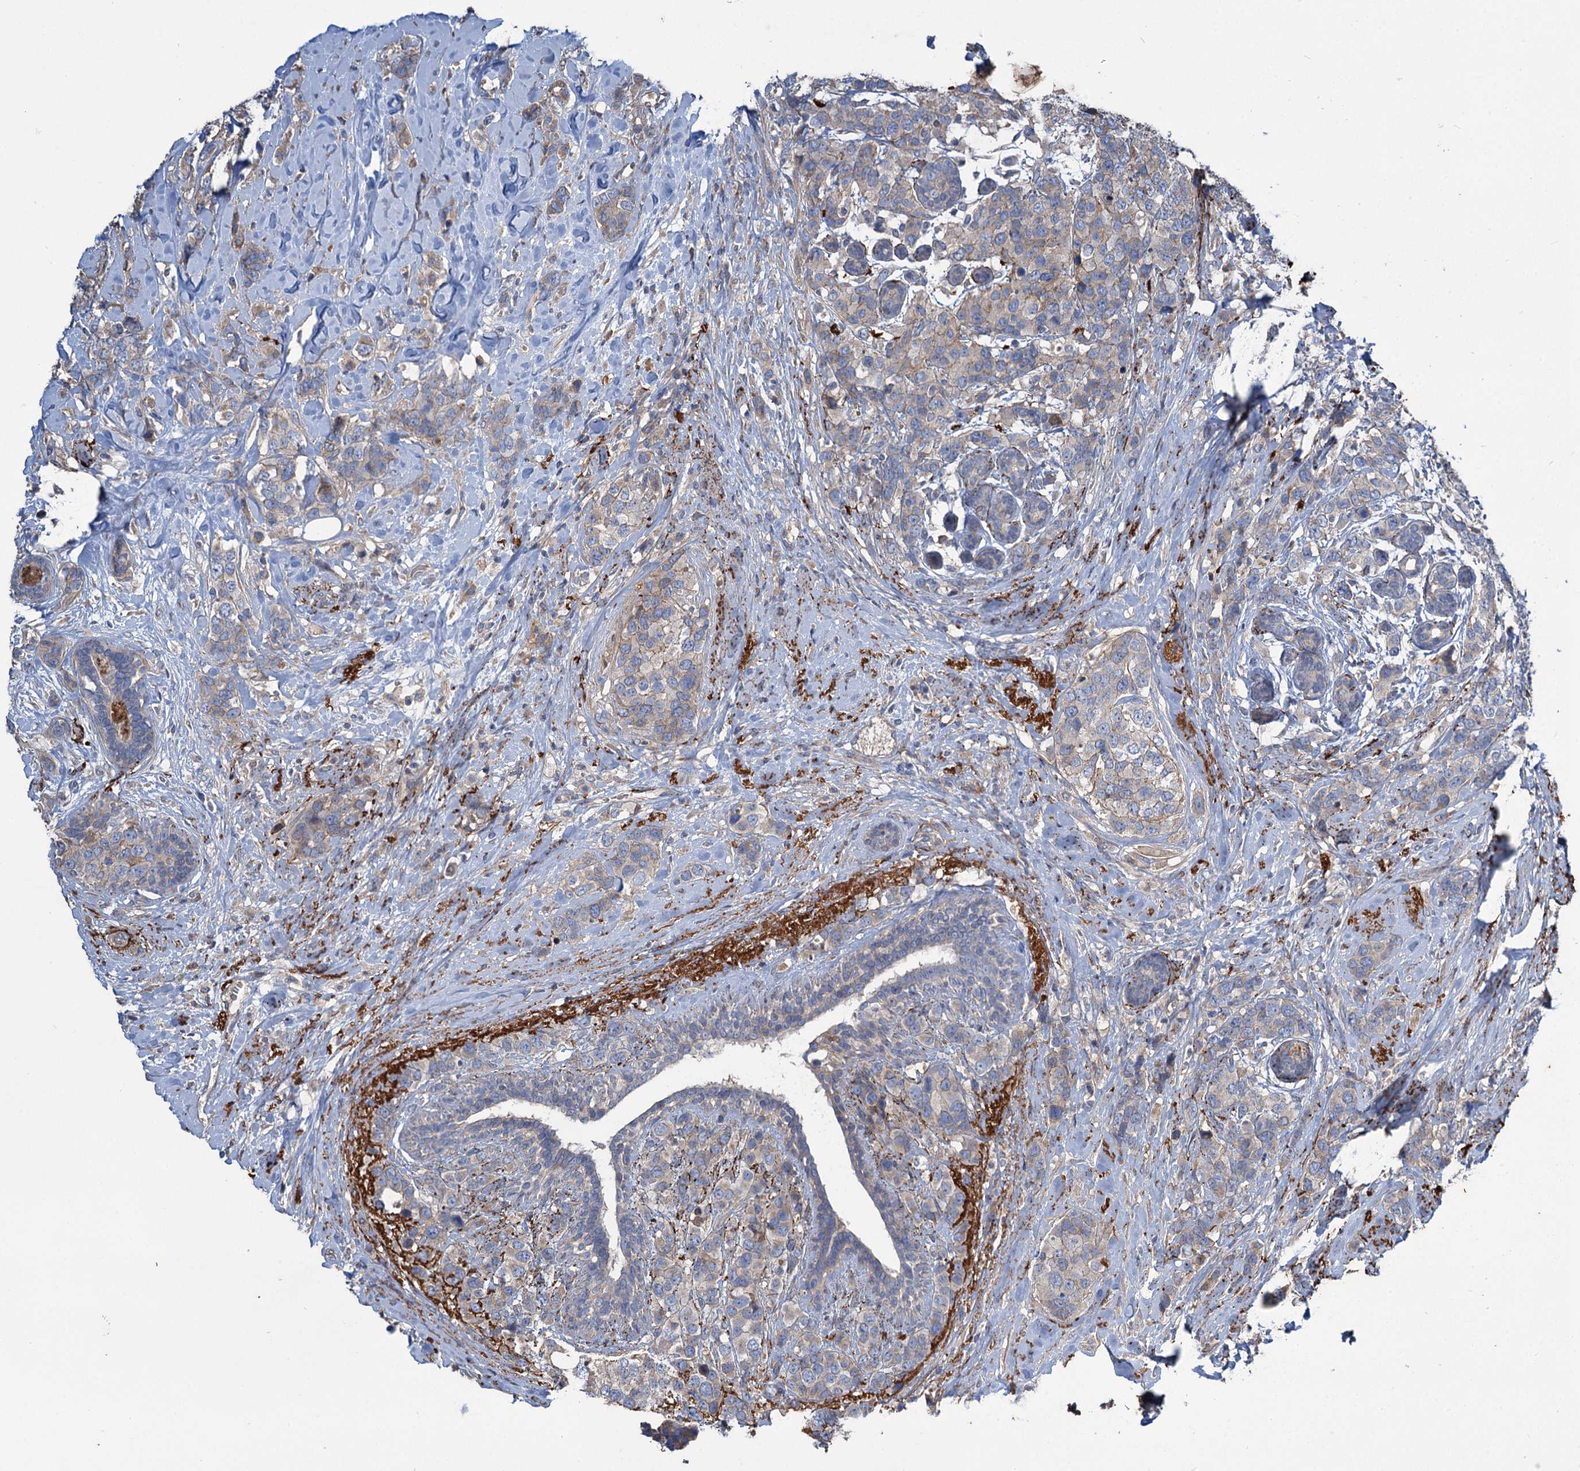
{"staining": {"intensity": "weak", "quantity": "<25%", "location": "cytoplasmic/membranous"}, "tissue": "breast cancer", "cell_type": "Tumor cells", "image_type": "cancer", "snomed": [{"axis": "morphology", "description": "Lobular carcinoma"}, {"axis": "topography", "description": "Breast"}], "caption": "This is an immunohistochemistry micrograph of human breast lobular carcinoma. There is no staining in tumor cells.", "gene": "URAD", "patient": {"sex": "female", "age": 59}}